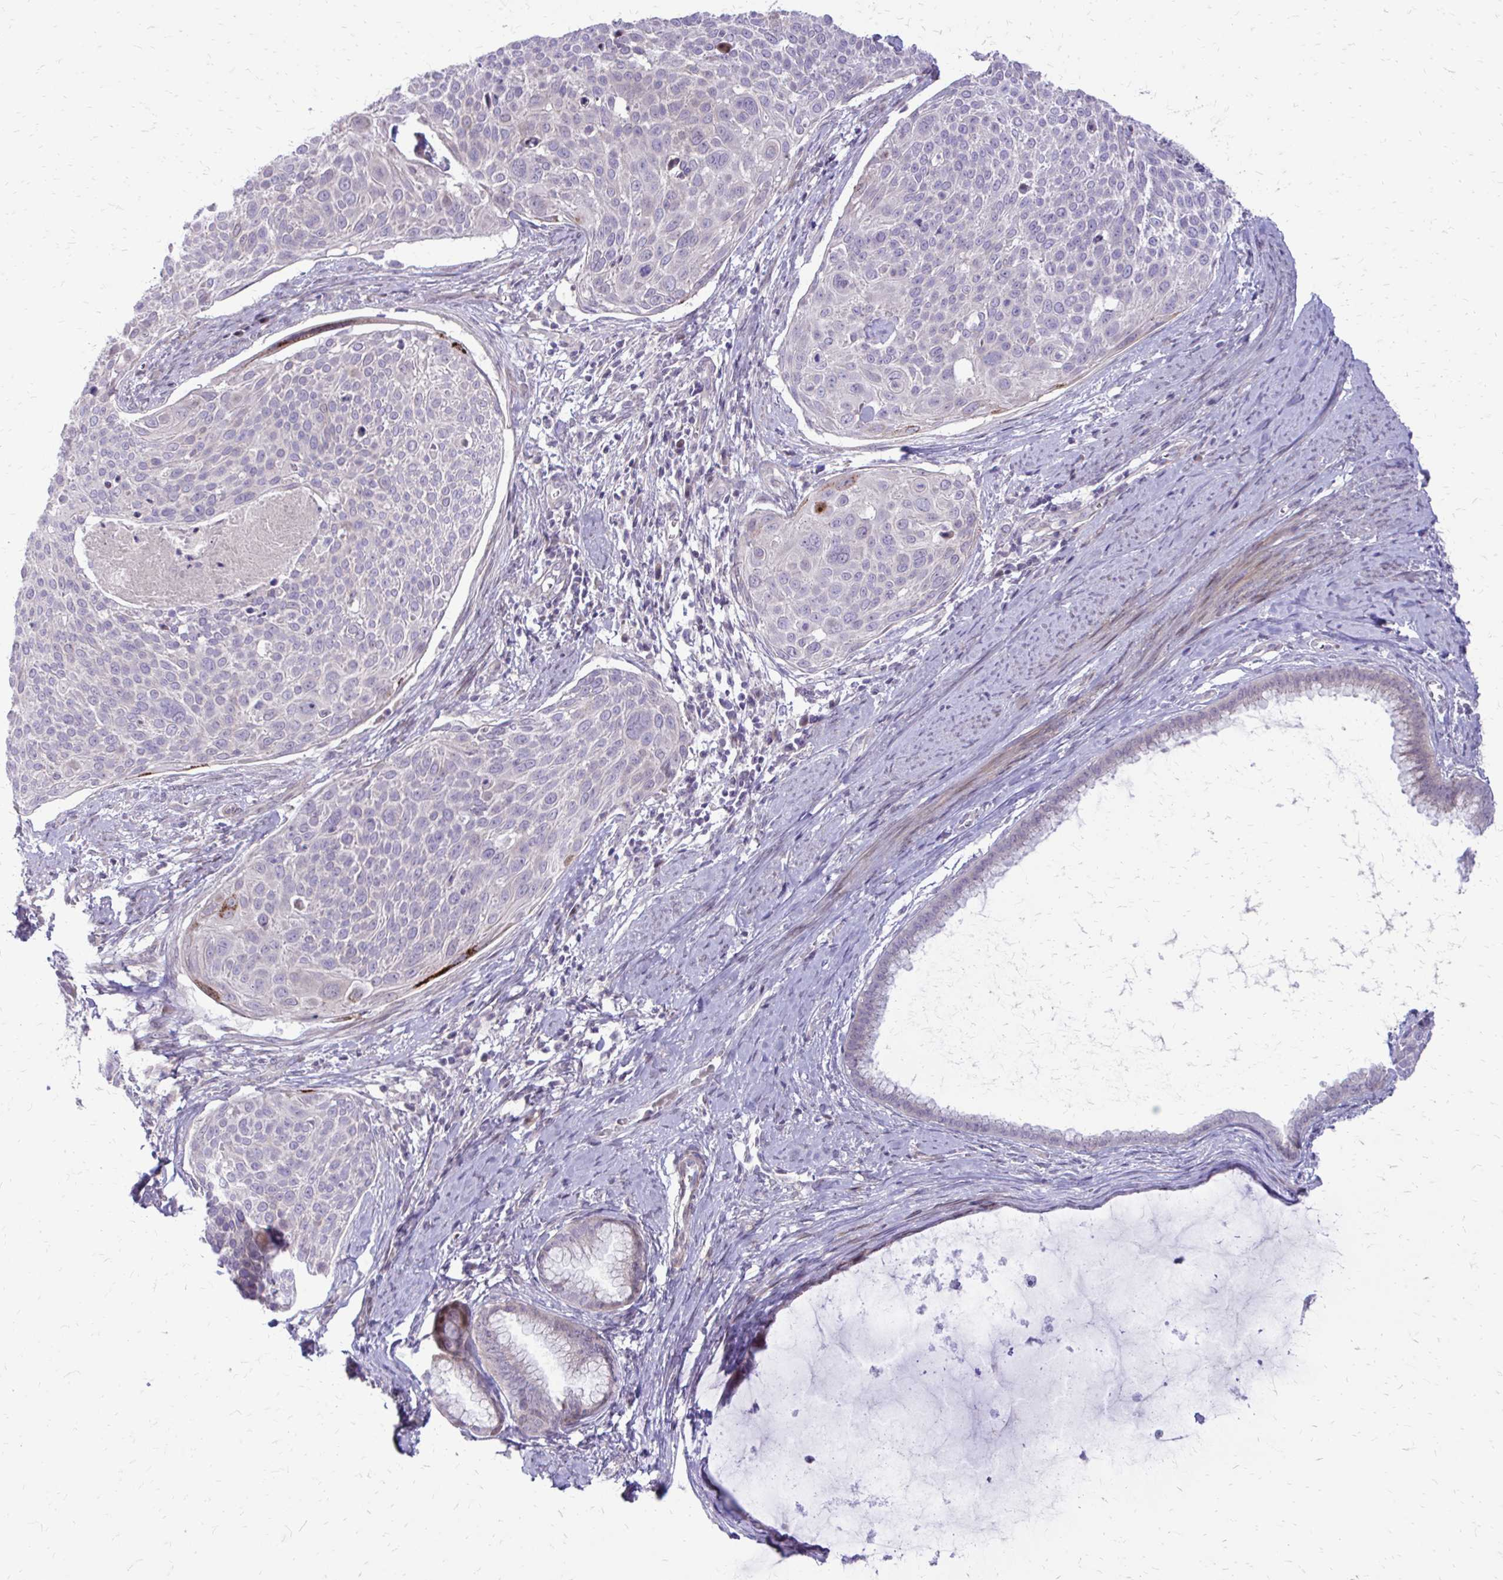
{"staining": {"intensity": "weak", "quantity": "<25%", "location": "cytoplasmic/membranous"}, "tissue": "cervical cancer", "cell_type": "Tumor cells", "image_type": "cancer", "snomed": [{"axis": "morphology", "description": "Squamous cell carcinoma, NOS"}, {"axis": "topography", "description": "Cervix"}], "caption": "Tumor cells are negative for brown protein staining in cervical squamous cell carcinoma. (DAB (3,3'-diaminobenzidine) immunohistochemistry (IHC) with hematoxylin counter stain).", "gene": "PPDPFL", "patient": {"sex": "female", "age": 39}}